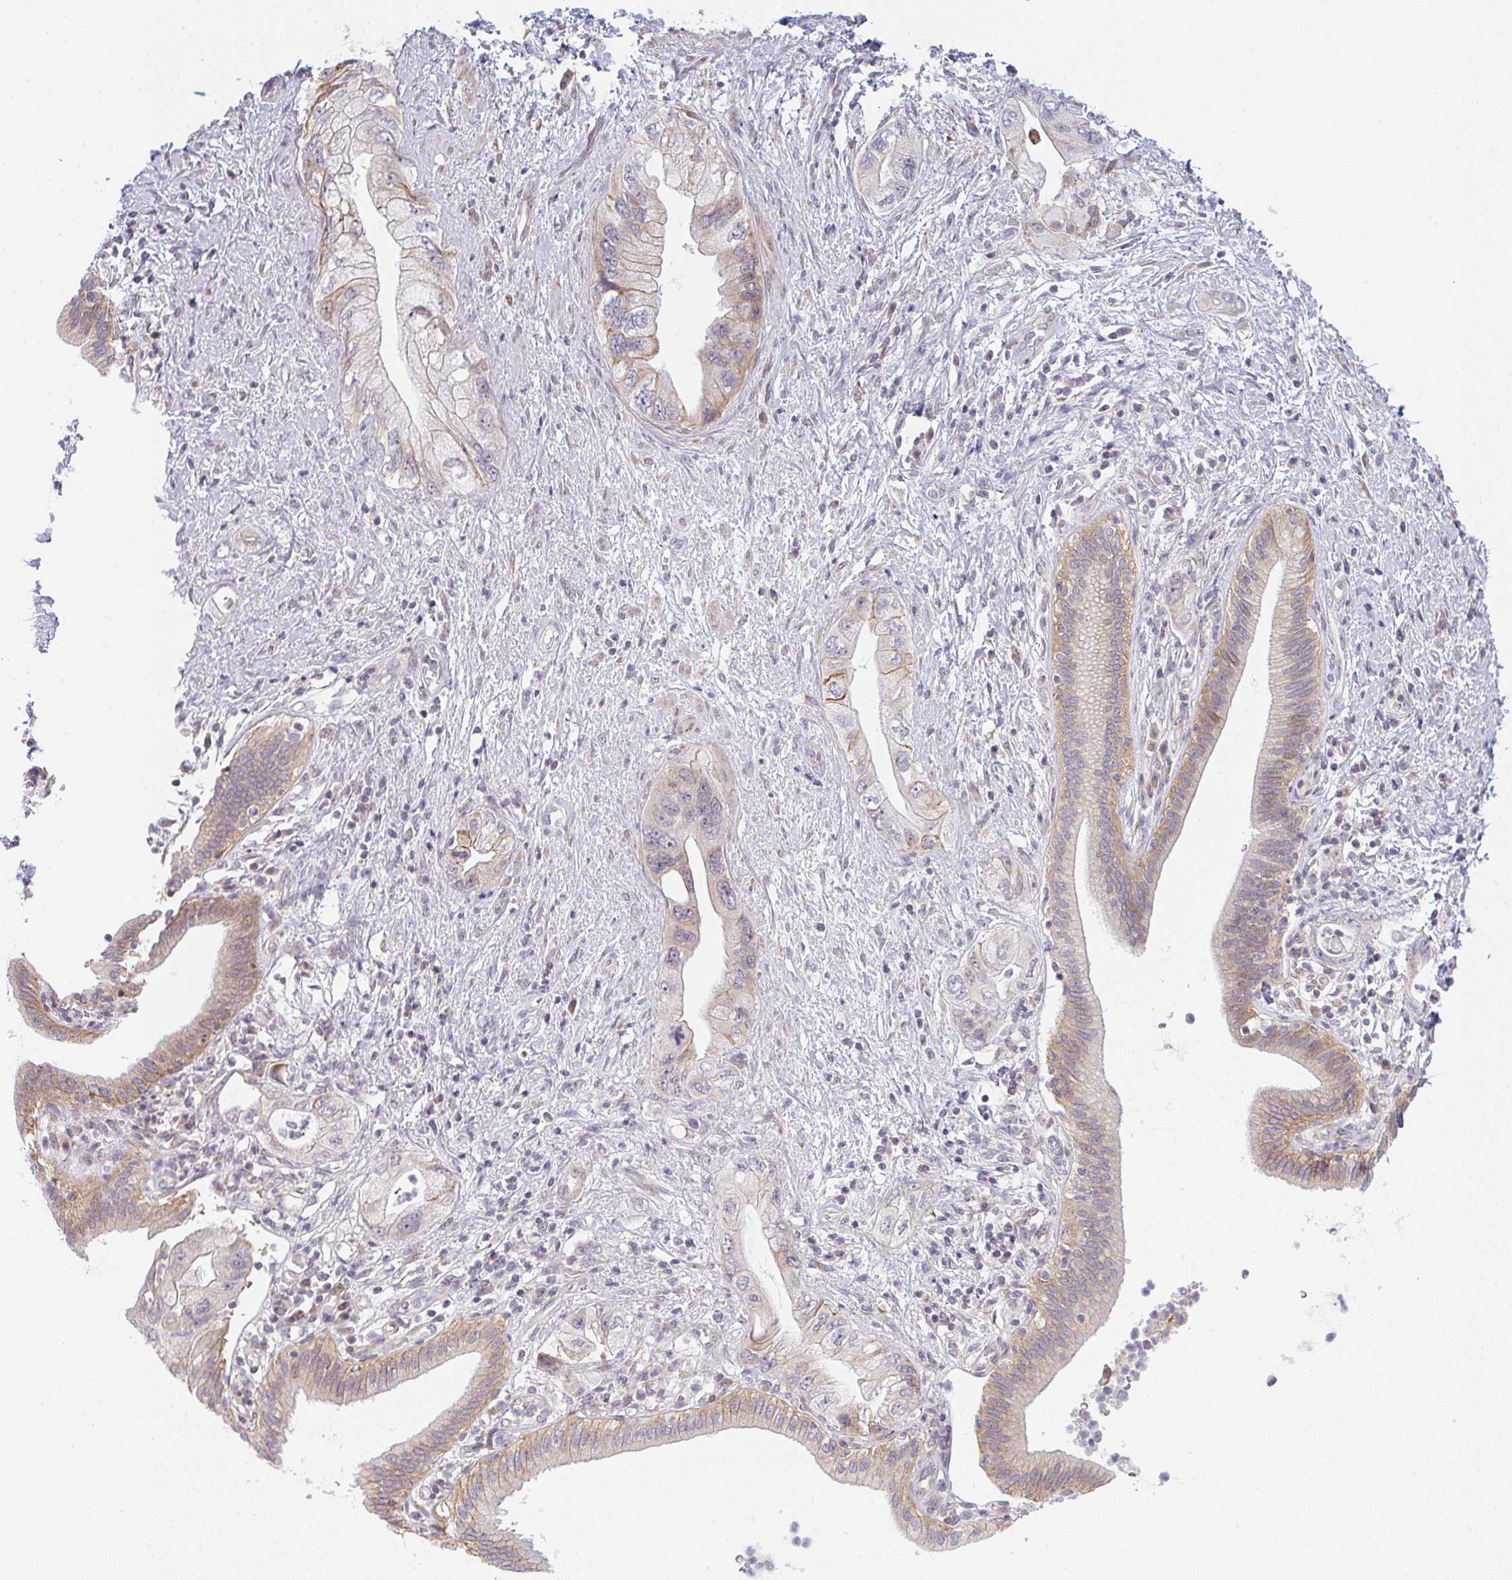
{"staining": {"intensity": "moderate", "quantity": "<25%", "location": "cytoplasmic/membranous"}, "tissue": "pancreatic cancer", "cell_type": "Tumor cells", "image_type": "cancer", "snomed": [{"axis": "morphology", "description": "Adenocarcinoma, NOS"}, {"axis": "topography", "description": "Pancreas"}], "caption": "A micrograph of pancreatic adenocarcinoma stained for a protein displays moderate cytoplasmic/membranous brown staining in tumor cells.", "gene": "TMEM237", "patient": {"sex": "female", "age": 73}}